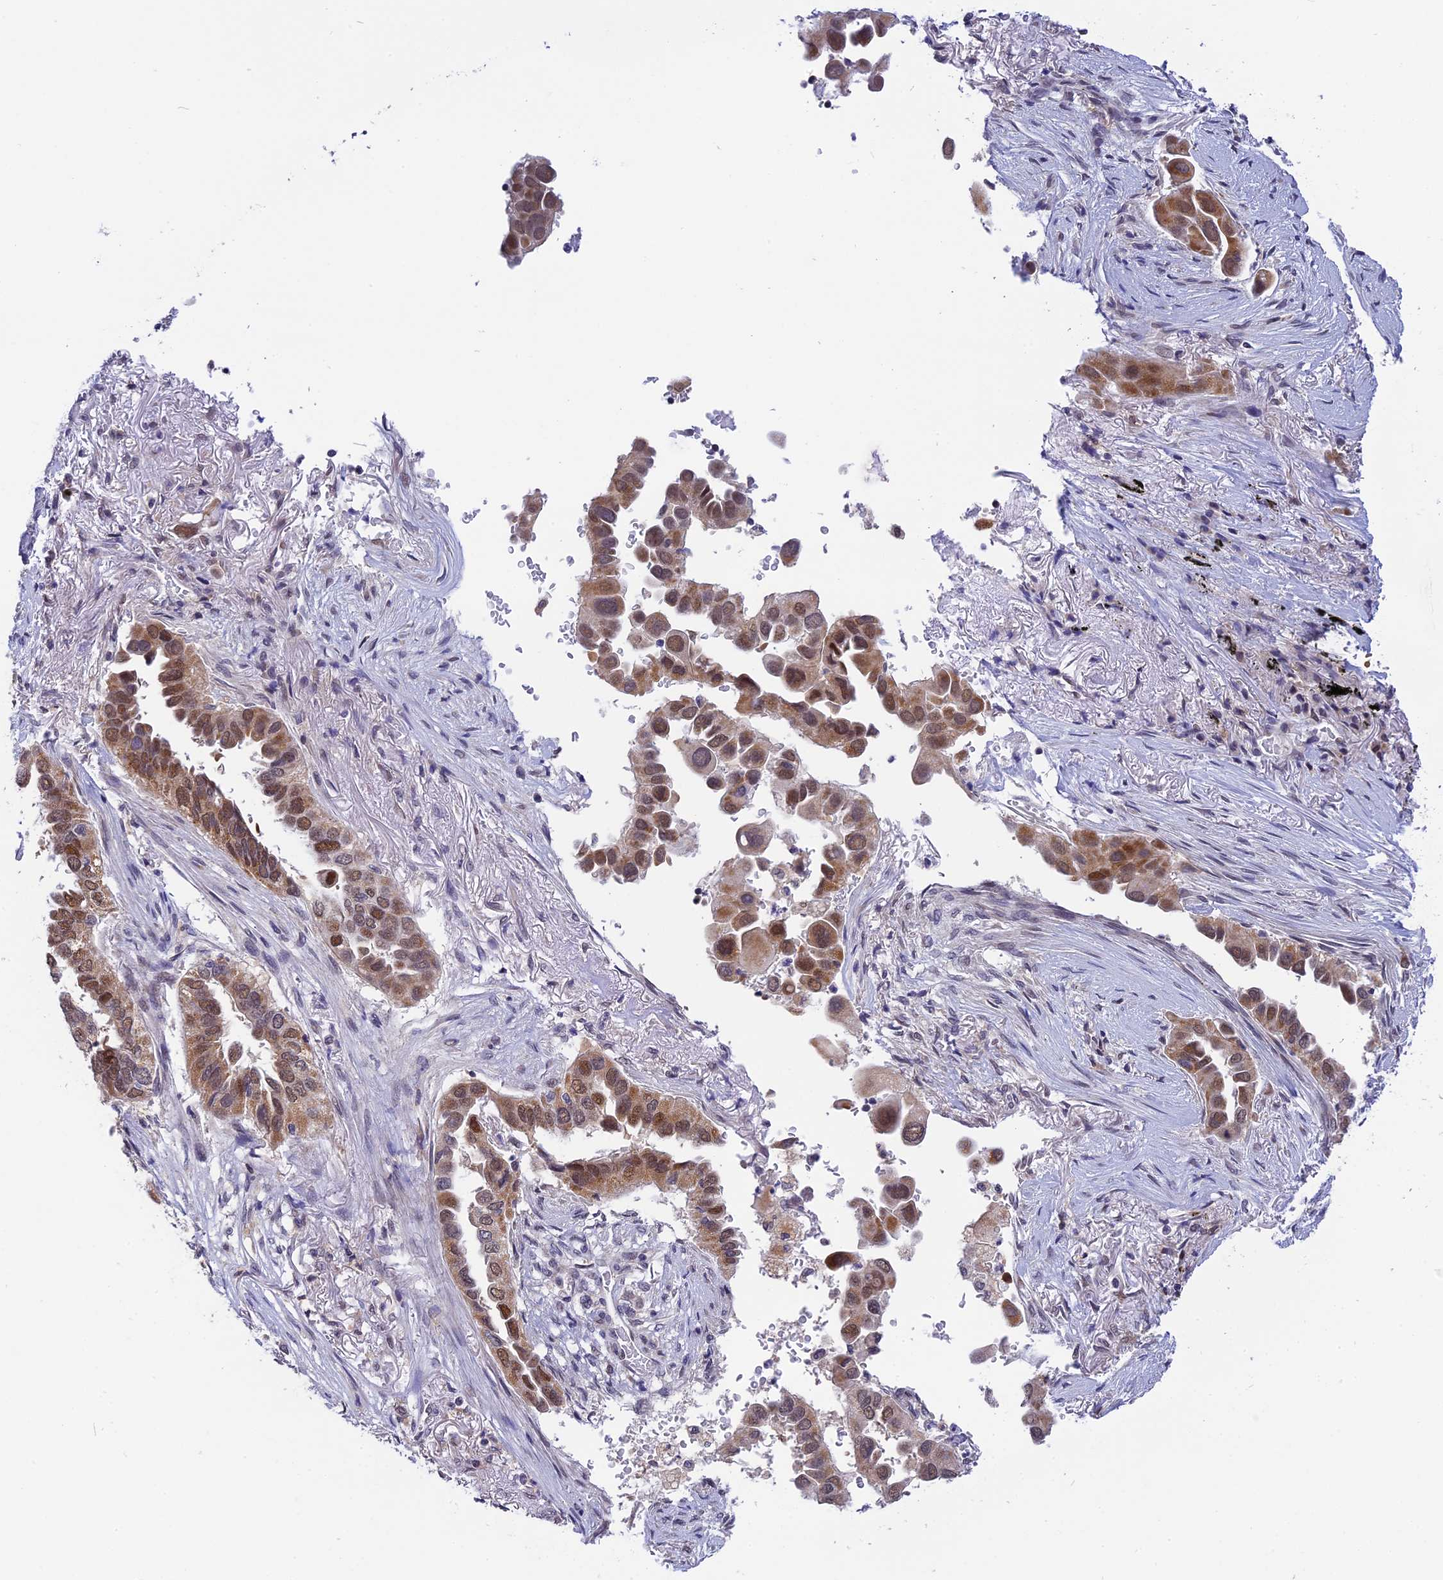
{"staining": {"intensity": "moderate", "quantity": ">75%", "location": "cytoplasmic/membranous,nuclear"}, "tissue": "lung cancer", "cell_type": "Tumor cells", "image_type": "cancer", "snomed": [{"axis": "morphology", "description": "Adenocarcinoma, NOS"}, {"axis": "topography", "description": "Lung"}], "caption": "Tumor cells exhibit moderate cytoplasmic/membranous and nuclear positivity in approximately >75% of cells in lung adenocarcinoma. The staining was performed using DAB (3,3'-diaminobenzidine), with brown indicating positive protein expression. Nuclei are stained blue with hematoxylin.", "gene": "KCTD14", "patient": {"sex": "female", "age": 76}}